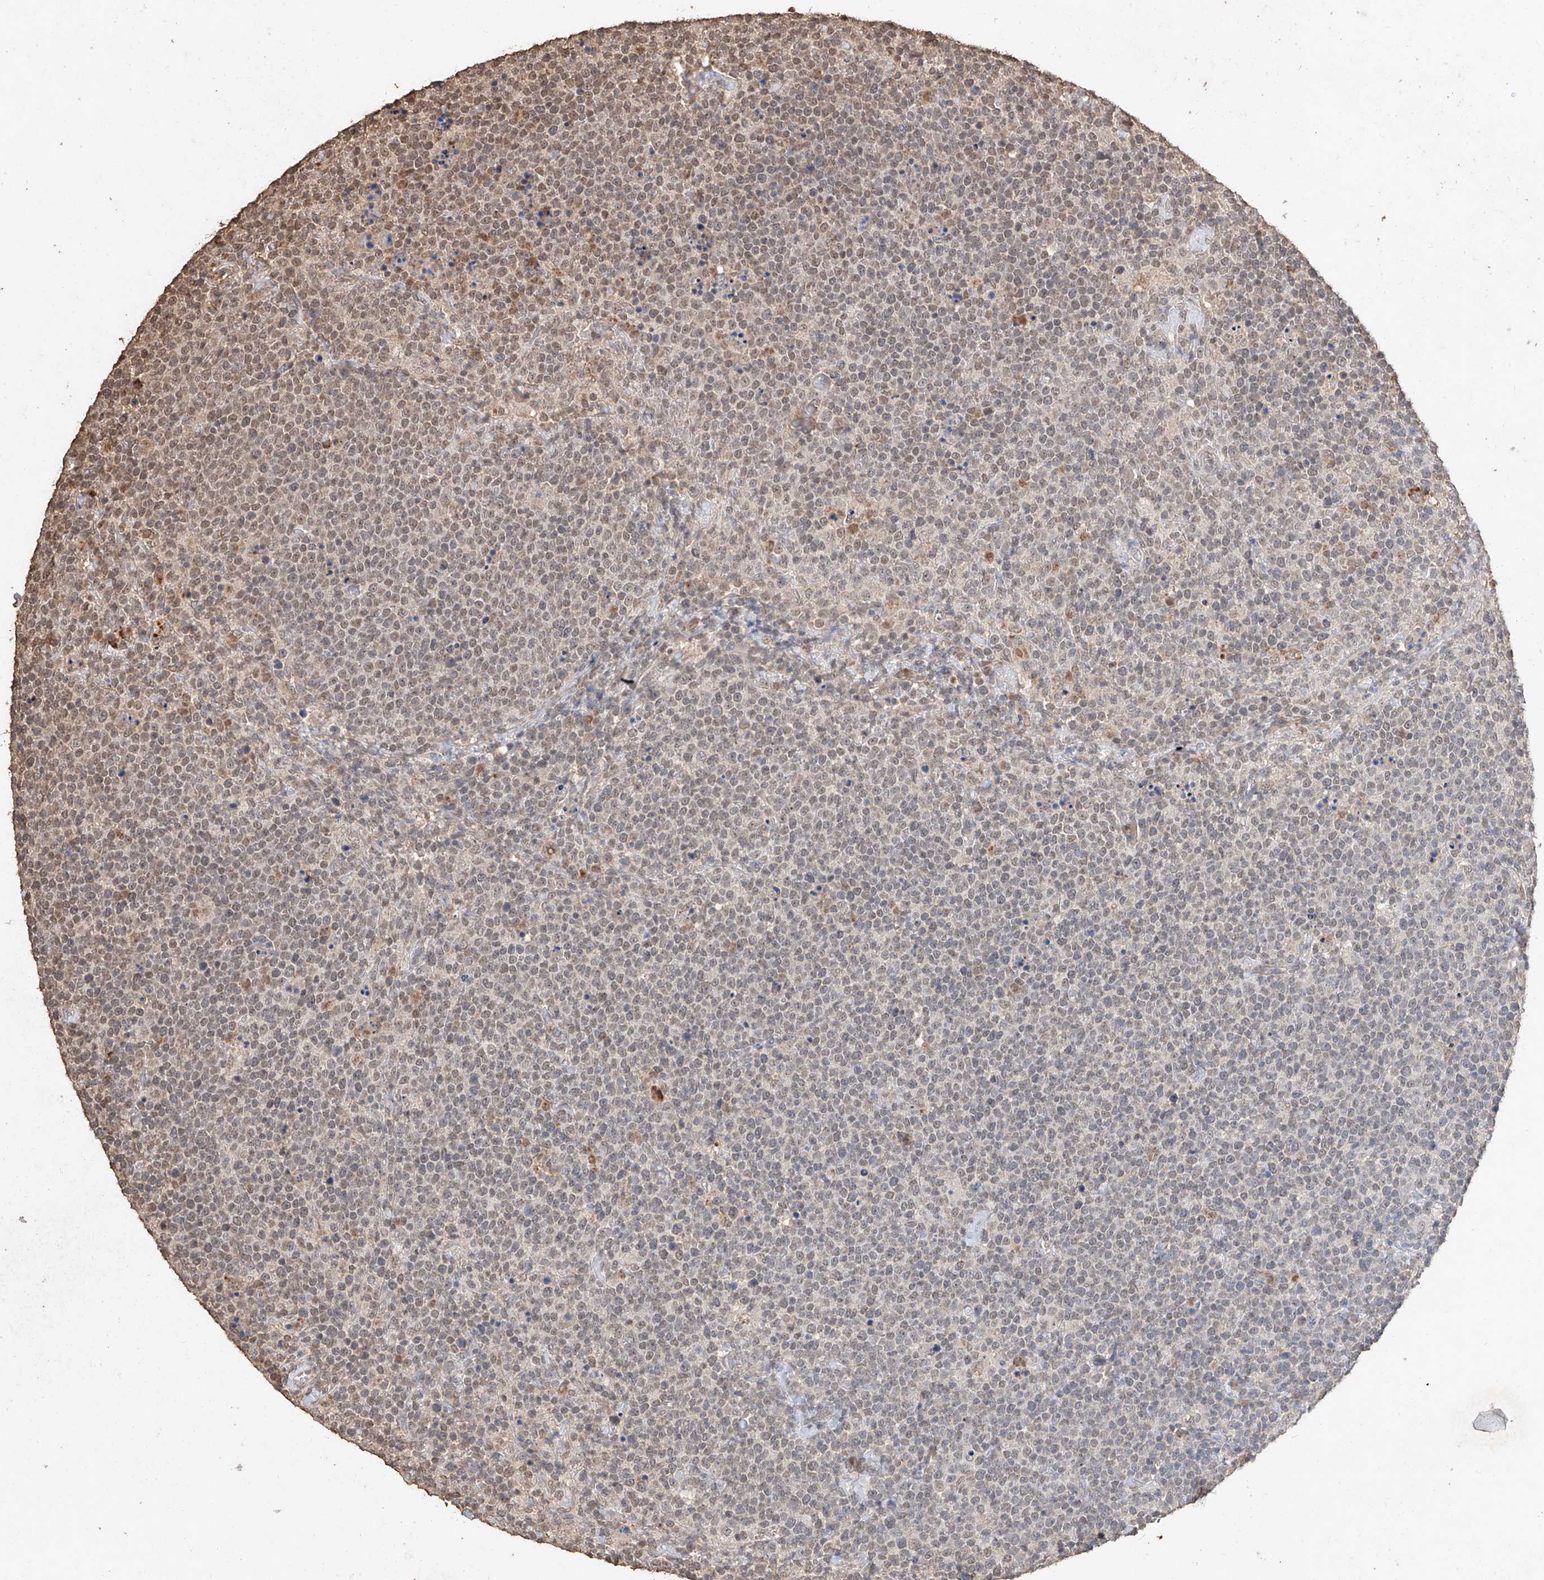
{"staining": {"intensity": "moderate", "quantity": "<25%", "location": "nuclear"}, "tissue": "lymphoma", "cell_type": "Tumor cells", "image_type": "cancer", "snomed": [{"axis": "morphology", "description": "Malignant lymphoma, non-Hodgkin's type, High grade"}, {"axis": "topography", "description": "Lymph node"}], "caption": "Moderate nuclear staining is identified in approximately <25% of tumor cells in high-grade malignant lymphoma, non-Hodgkin's type. Using DAB (3,3'-diaminobenzidine) (brown) and hematoxylin (blue) stains, captured at high magnification using brightfield microscopy.", "gene": "ELOVL1", "patient": {"sex": "male", "age": 61}}